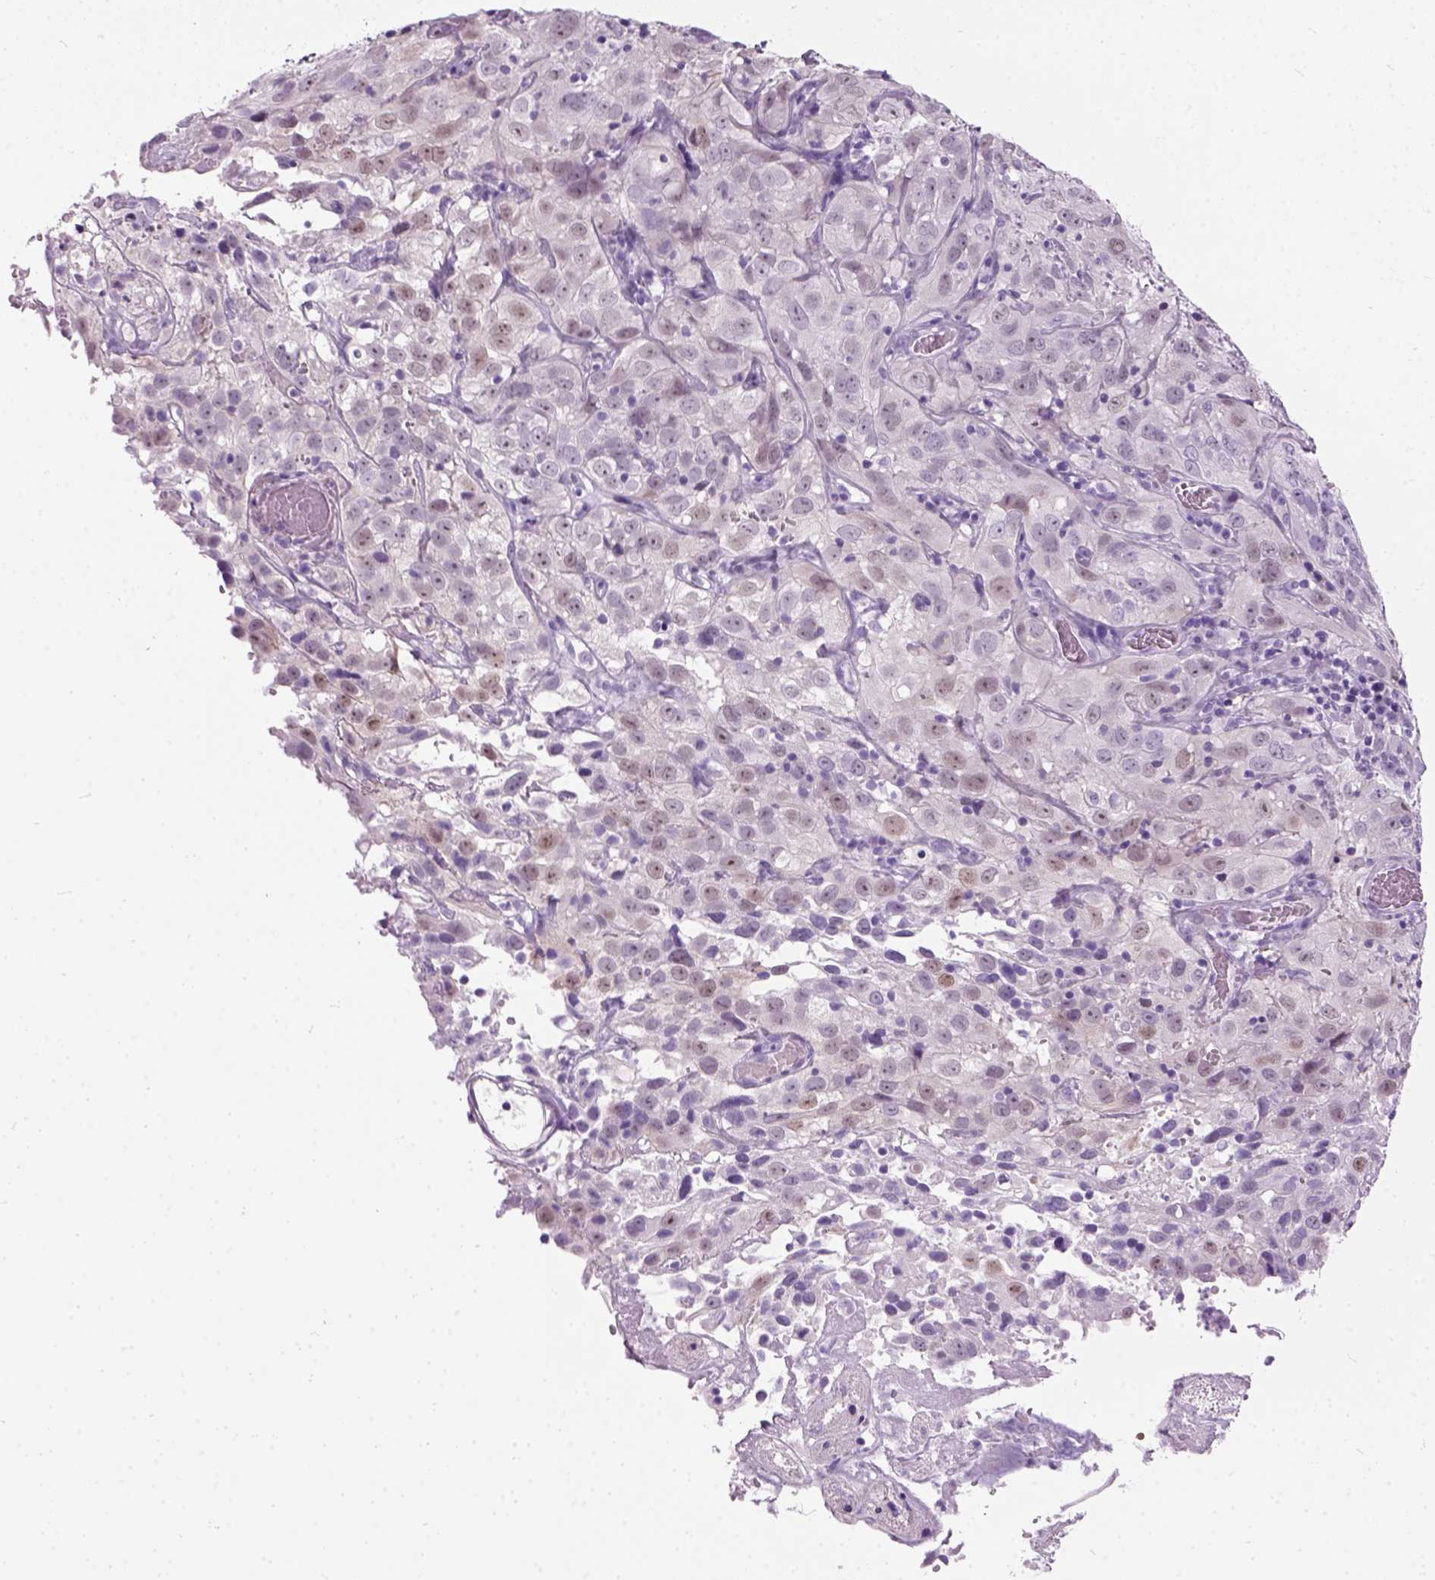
{"staining": {"intensity": "weak", "quantity": "<25%", "location": "nuclear"}, "tissue": "cervical cancer", "cell_type": "Tumor cells", "image_type": "cancer", "snomed": [{"axis": "morphology", "description": "Squamous cell carcinoma, NOS"}, {"axis": "topography", "description": "Cervix"}], "caption": "This is an IHC photomicrograph of cervical cancer (squamous cell carcinoma). There is no staining in tumor cells.", "gene": "AXDND1", "patient": {"sex": "female", "age": 32}}